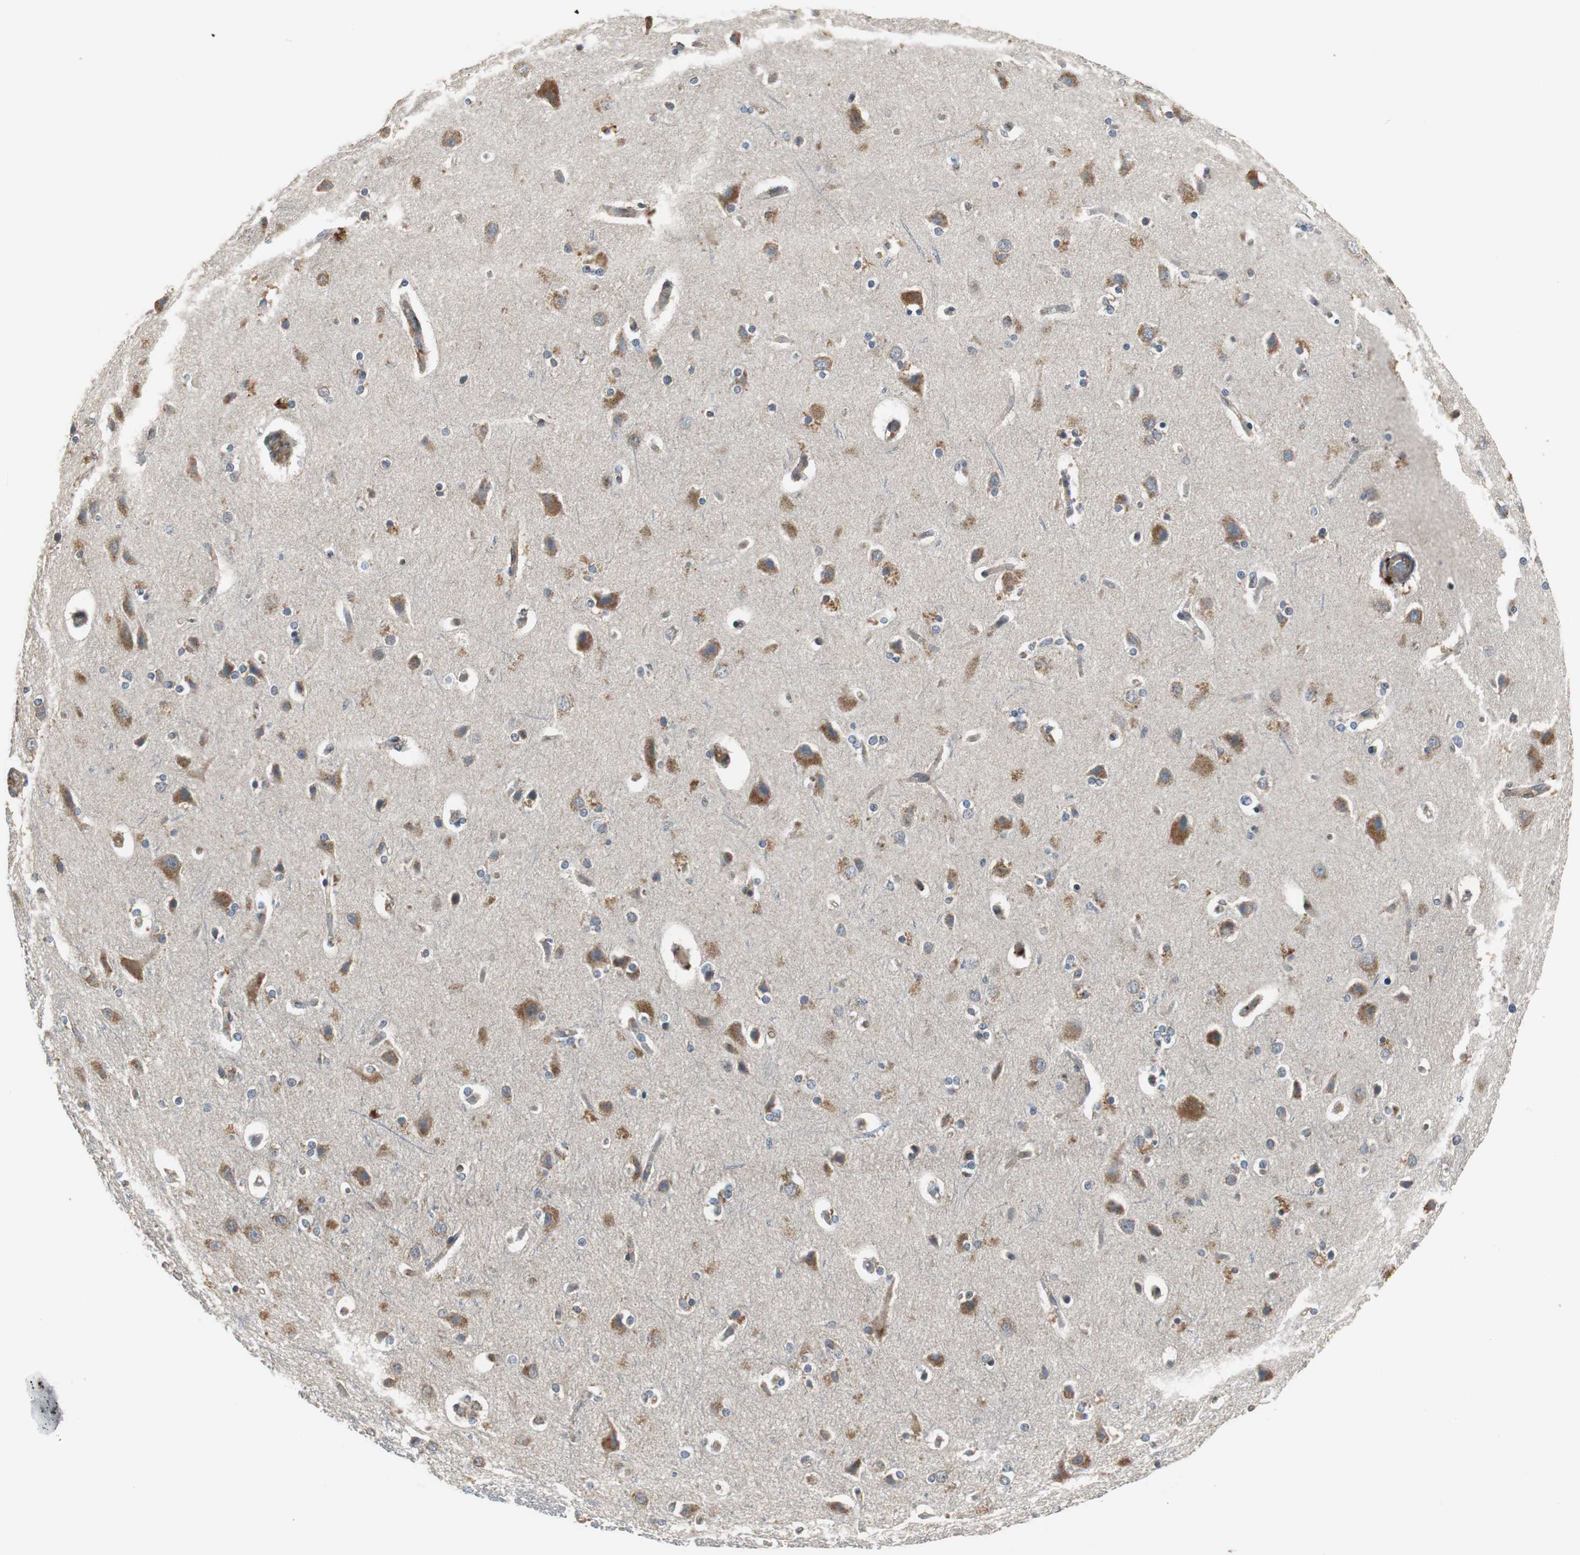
{"staining": {"intensity": "weak", "quantity": "25%-75%", "location": "cytoplasmic/membranous"}, "tissue": "cerebral cortex", "cell_type": "Endothelial cells", "image_type": "normal", "snomed": [{"axis": "morphology", "description": "Normal tissue, NOS"}, {"axis": "topography", "description": "Cerebral cortex"}], "caption": "Protein staining exhibits weak cytoplasmic/membranous expression in approximately 25%-75% of endothelial cells in unremarkable cerebral cortex. The staining was performed using DAB (3,3'-diaminobenzidine), with brown indicating positive protein expression. Nuclei are stained blue with hematoxylin.", "gene": "JTB", "patient": {"sex": "female", "age": 54}}